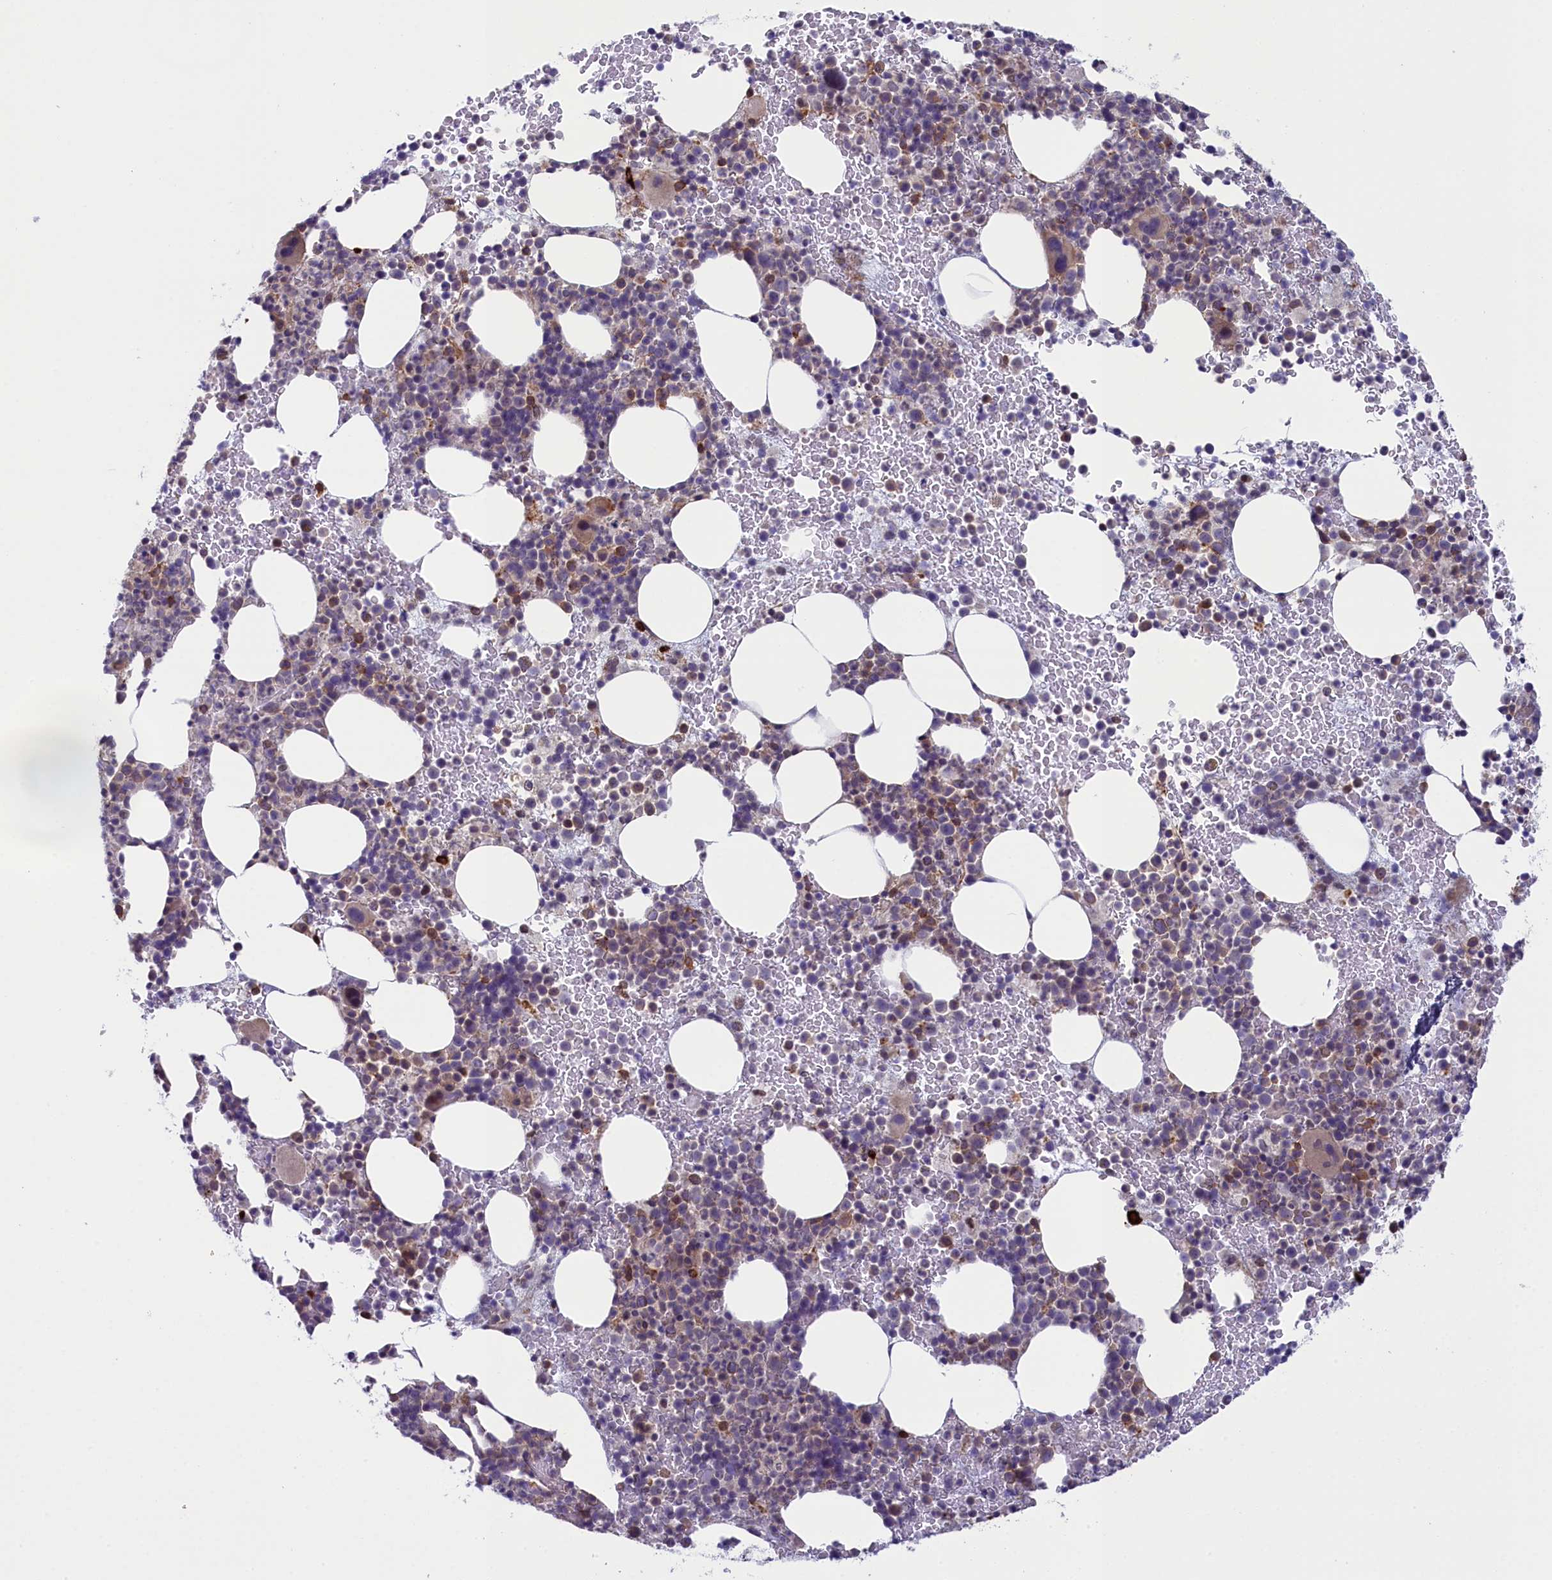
{"staining": {"intensity": "weak", "quantity": "<25%", "location": "cytoplasmic/membranous"}, "tissue": "bone marrow", "cell_type": "Hematopoietic cells", "image_type": "normal", "snomed": [{"axis": "morphology", "description": "Normal tissue, NOS"}, {"axis": "topography", "description": "Bone marrow"}], "caption": "High power microscopy photomicrograph of an IHC image of benign bone marrow, revealing no significant positivity in hematopoietic cells.", "gene": "CCL23", "patient": {"sex": "female", "age": 82}}